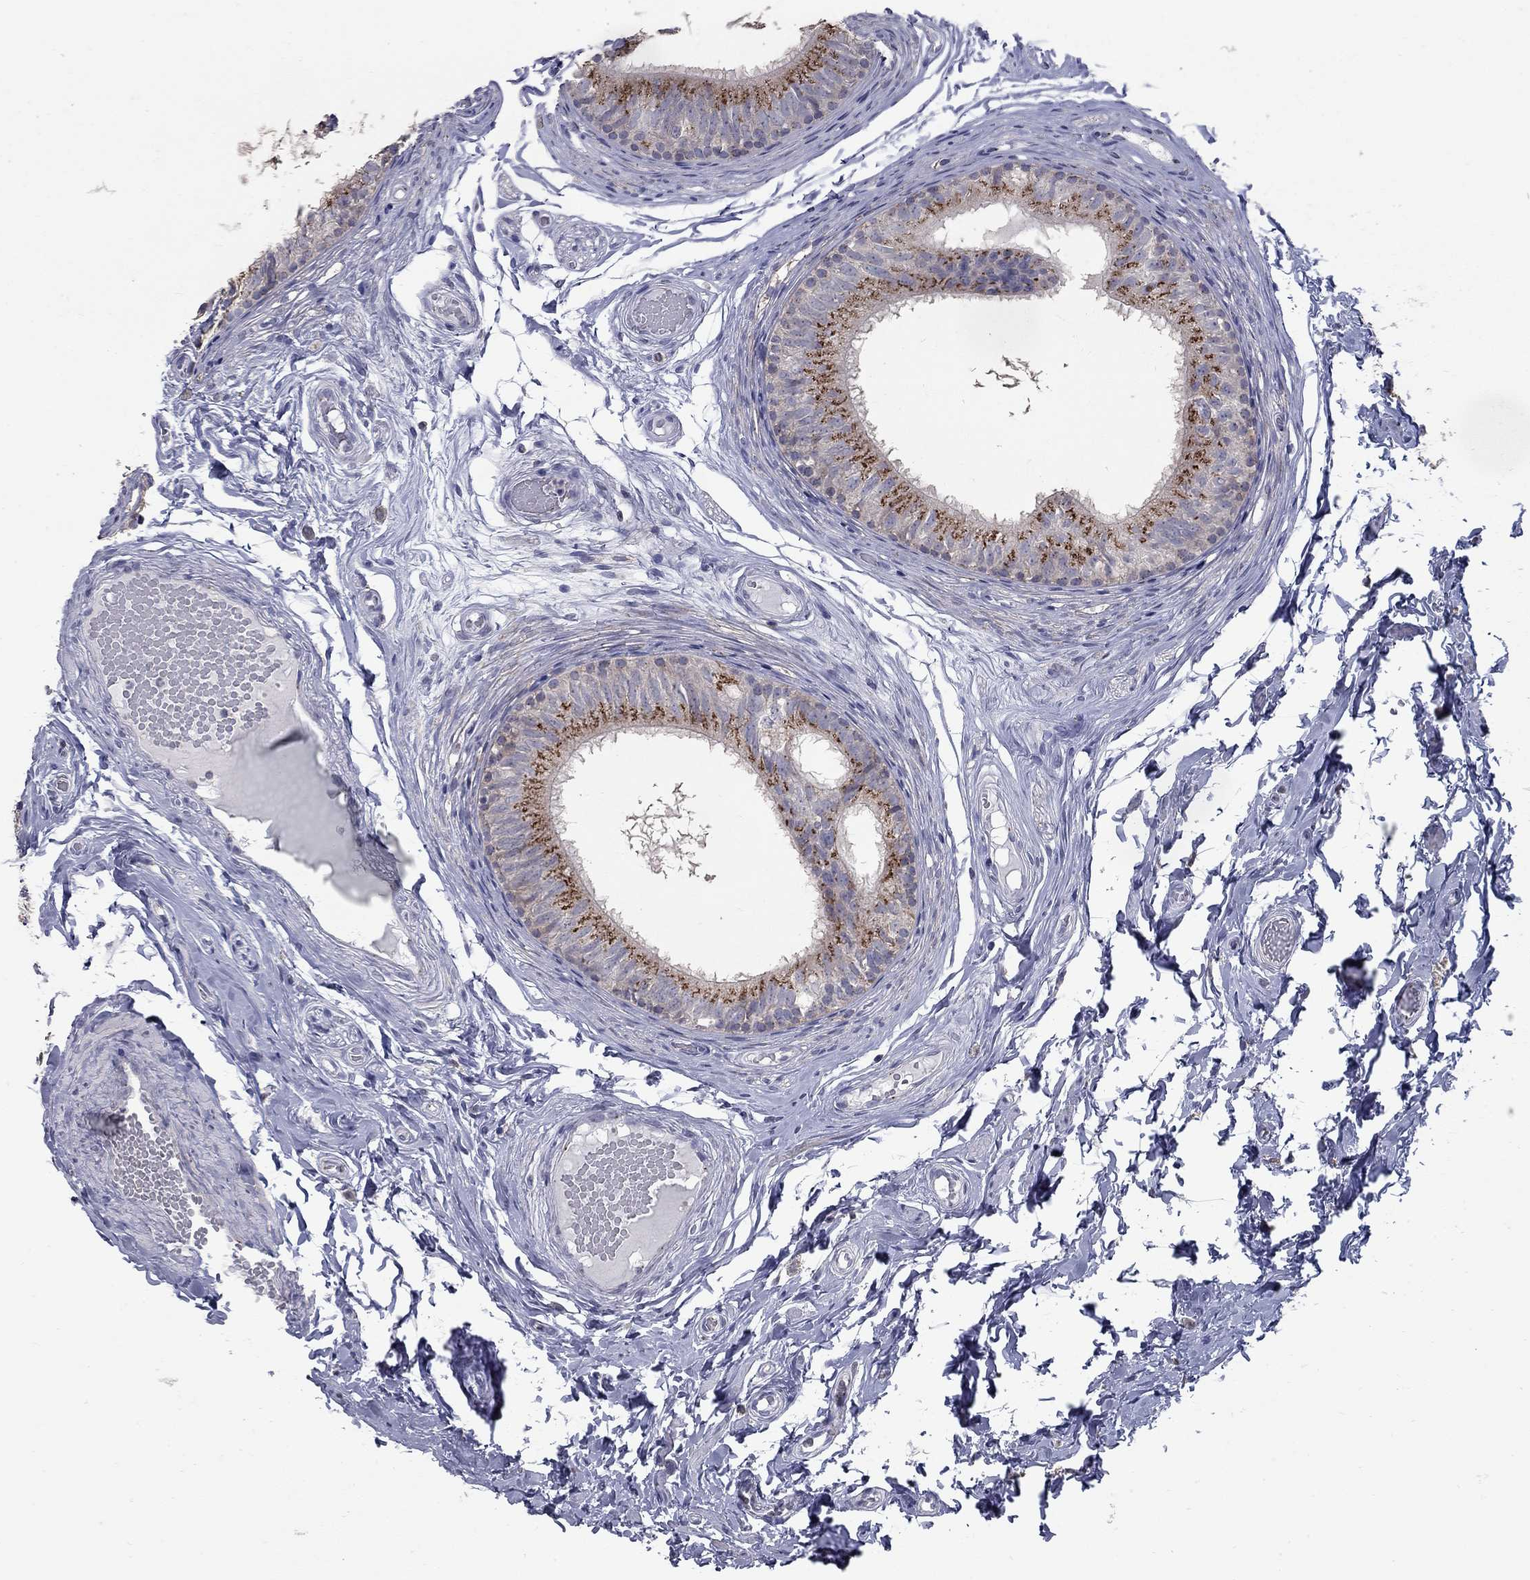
{"staining": {"intensity": "strong", "quantity": "<25%", "location": "cytoplasmic/membranous"}, "tissue": "epididymis", "cell_type": "Glandular cells", "image_type": "normal", "snomed": [{"axis": "morphology", "description": "Normal tissue, NOS"}, {"axis": "topography", "description": "Epididymis"}], "caption": "Glandular cells exhibit medium levels of strong cytoplasmic/membranous positivity in approximately <25% of cells in normal epididymis.", "gene": "KIAA0319L", "patient": {"sex": "male", "age": 29}}